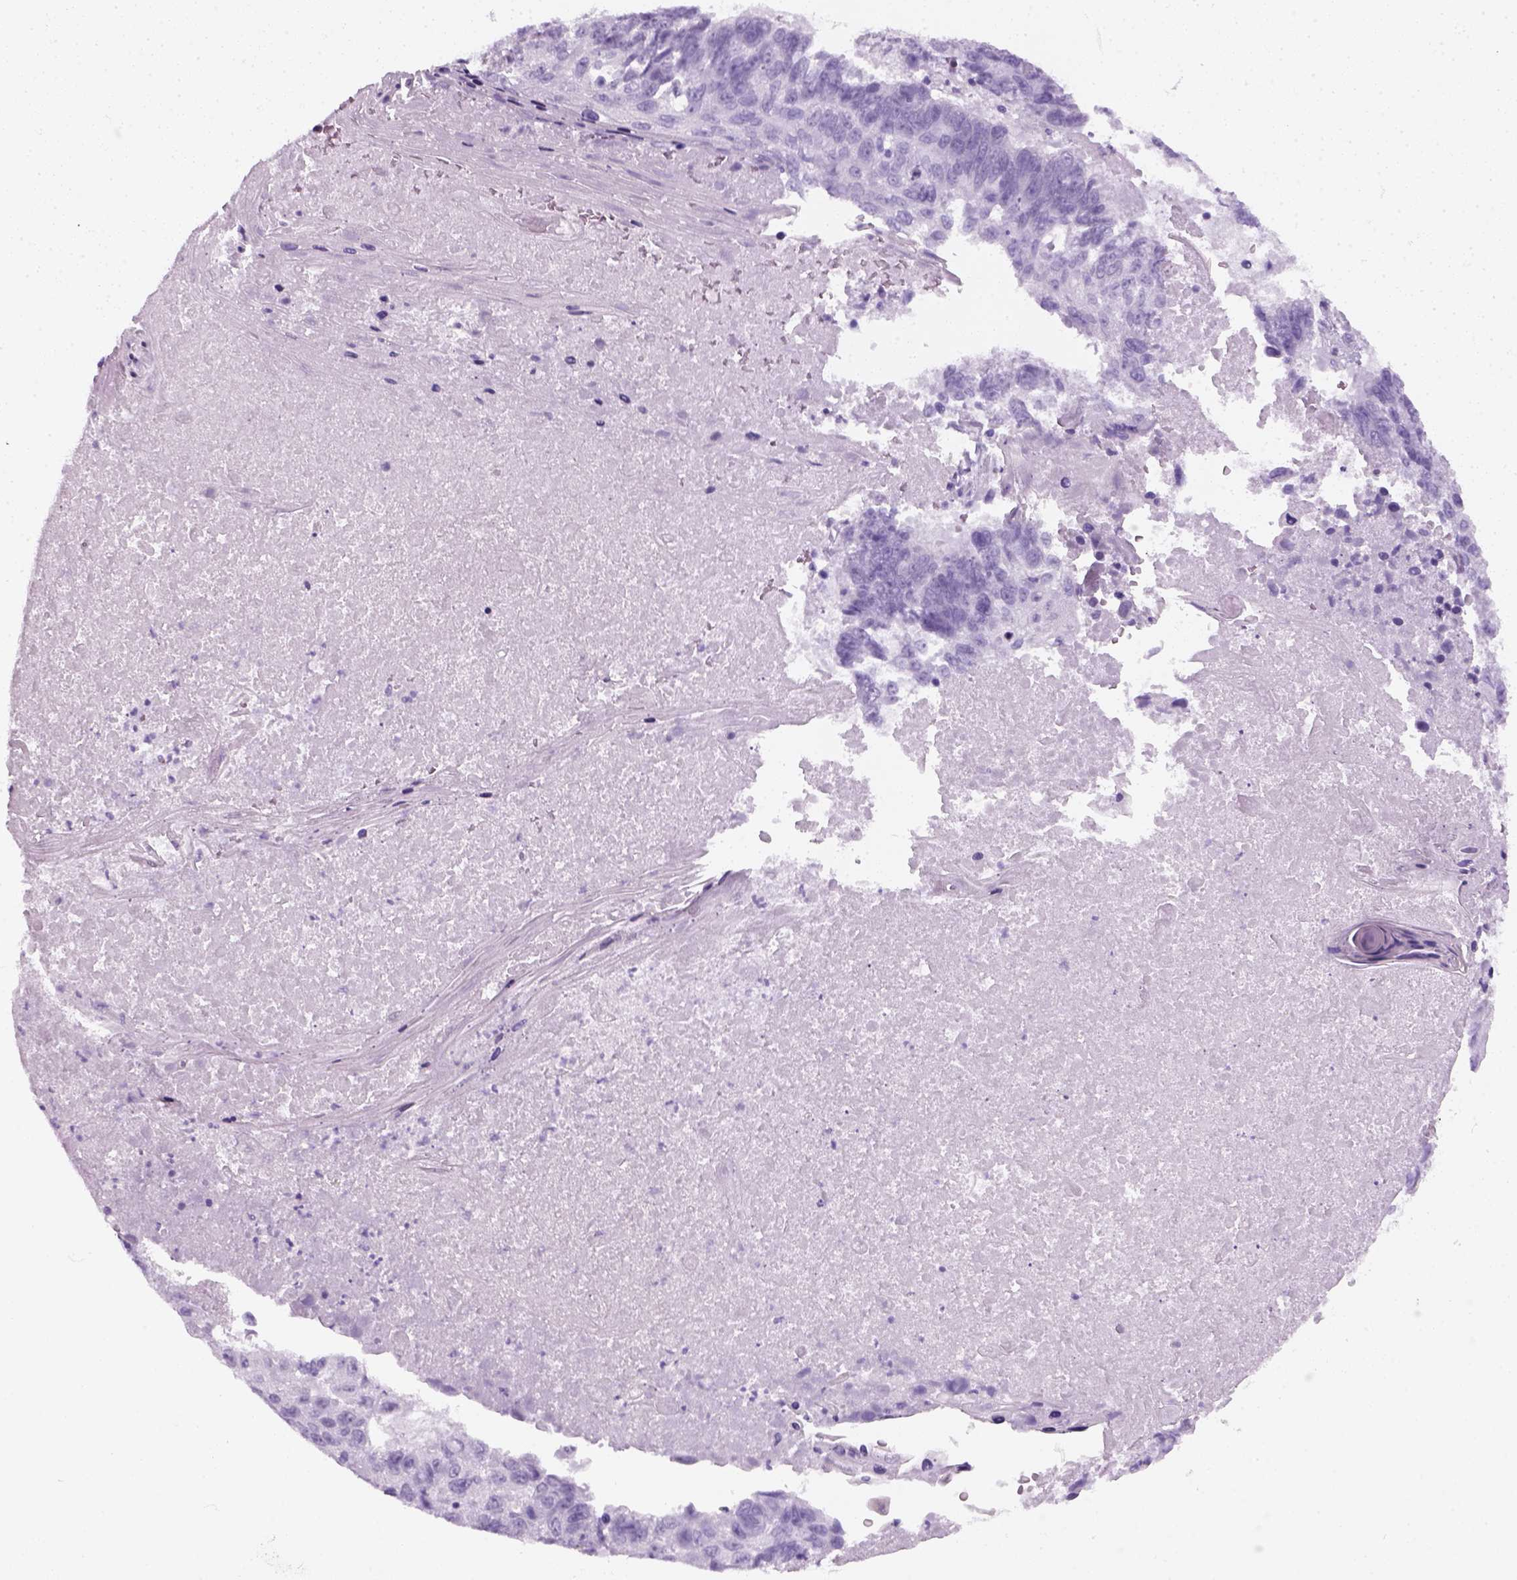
{"staining": {"intensity": "negative", "quantity": "none", "location": "none"}, "tissue": "lung cancer", "cell_type": "Tumor cells", "image_type": "cancer", "snomed": [{"axis": "morphology", "description": "Squamous cell carcinoma, NOS"}, {"axis": "topography", "description": "Lung"}], "caption": "The photomicrograph reveals no significant expression in tumor cells of lung cancer.", "gene": "SLC12A5", "patient": {"sex": "male", "age": 73}}